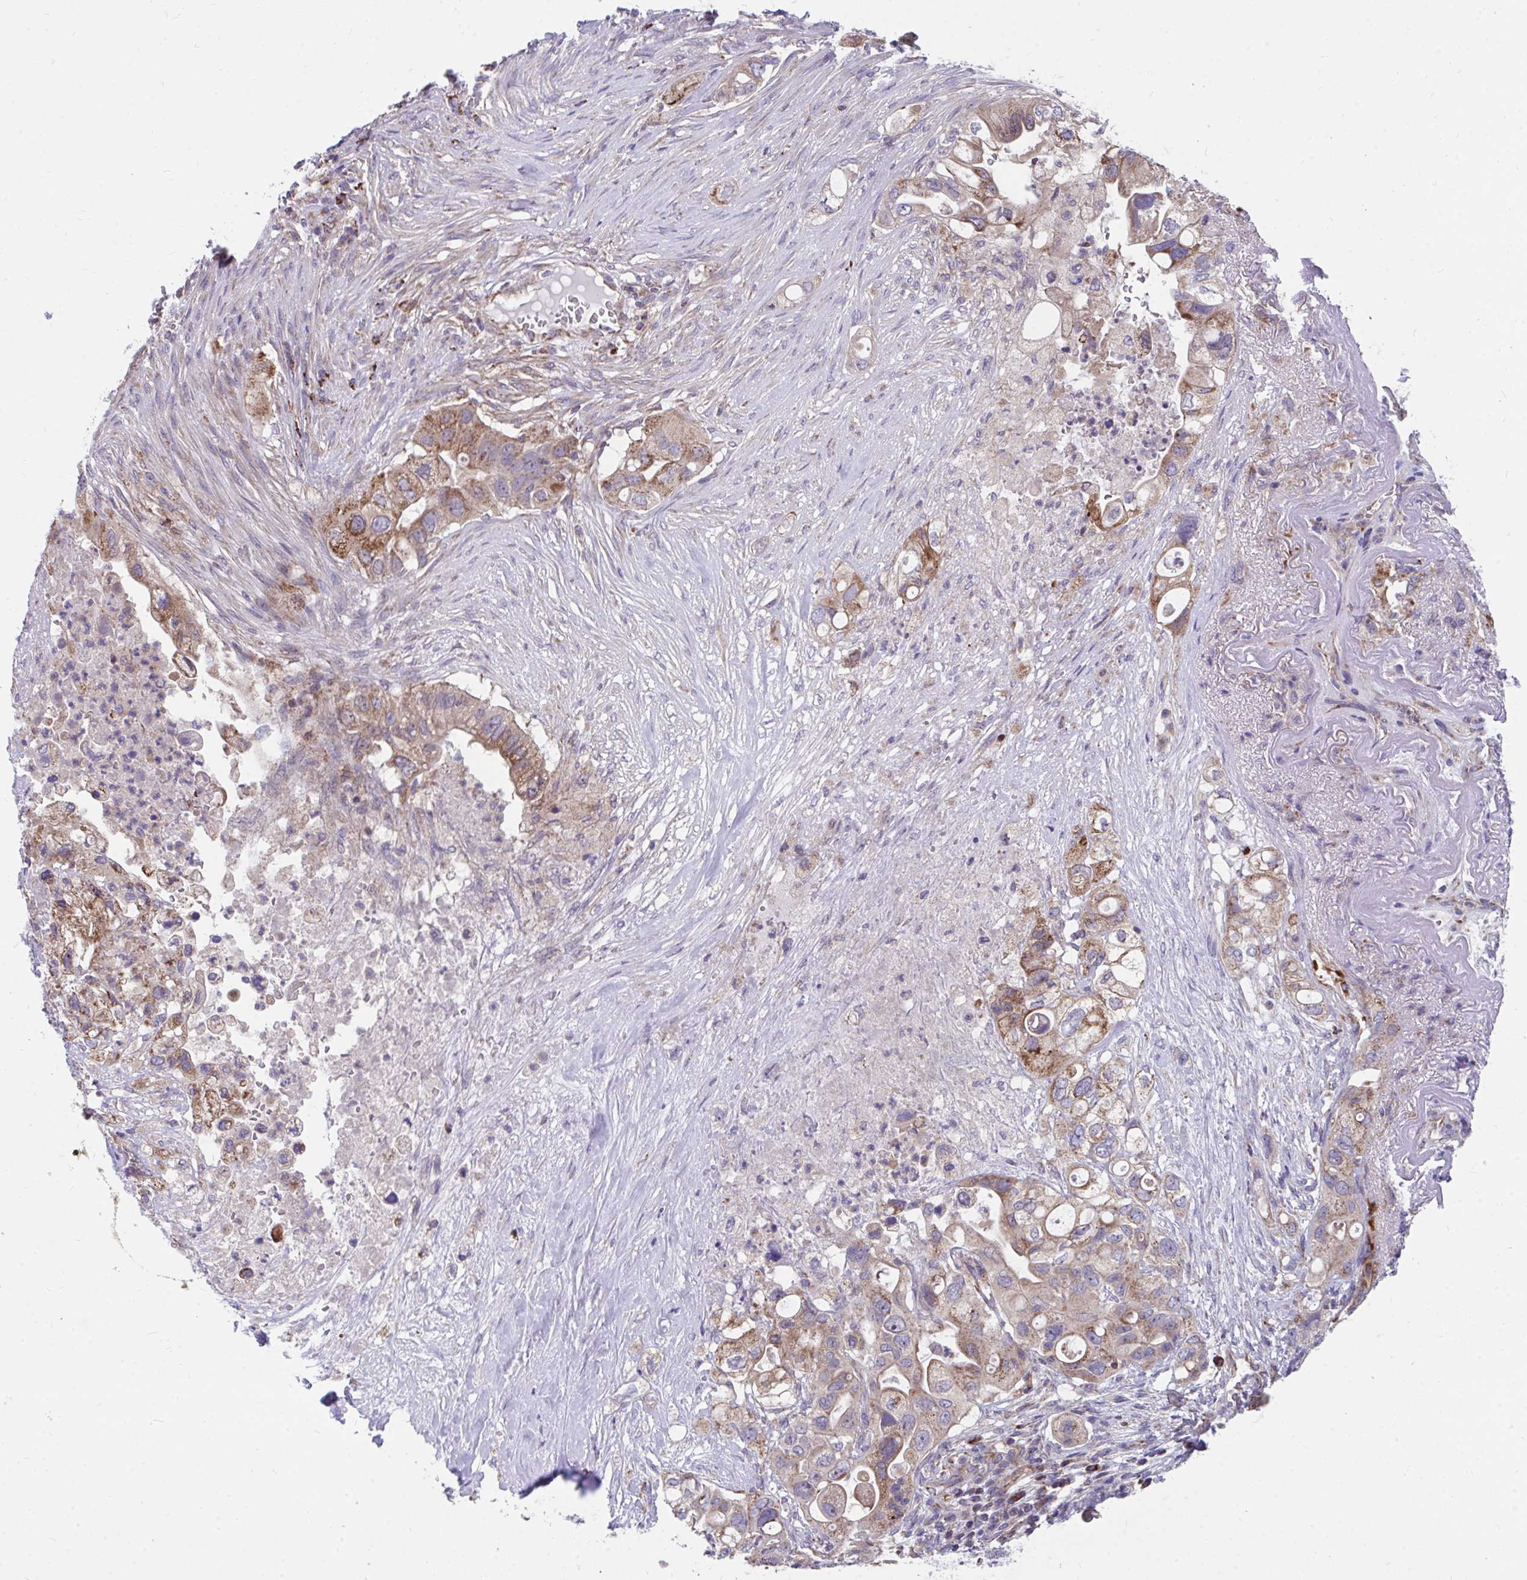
{"staining": {"intensity": "moderate", "quantity": ">75%", "location": "cytoplasmic/membranous"}, "tissue": "pancreatic cancer", "cell_type": "Tumor cells", "image_type": "cancer", "snomed": [{"axis": "morphology", "description": "Adenocarcinoma, NOS"}, {"axis": "topography", "description": "Pancreas"}], "caption": "IHC image of neoplastic tissue: human pancreatic adenocarcinoma stained using immunohistochemistry displays medium levels of moderate protein expression localized specifically in the cytoplasmic/membranous of tumor cells, appearing as a cytoplasmic/membranous brown color.", "gene": "FHIP1B", "patient": {"sex": "female", "age": 72}}